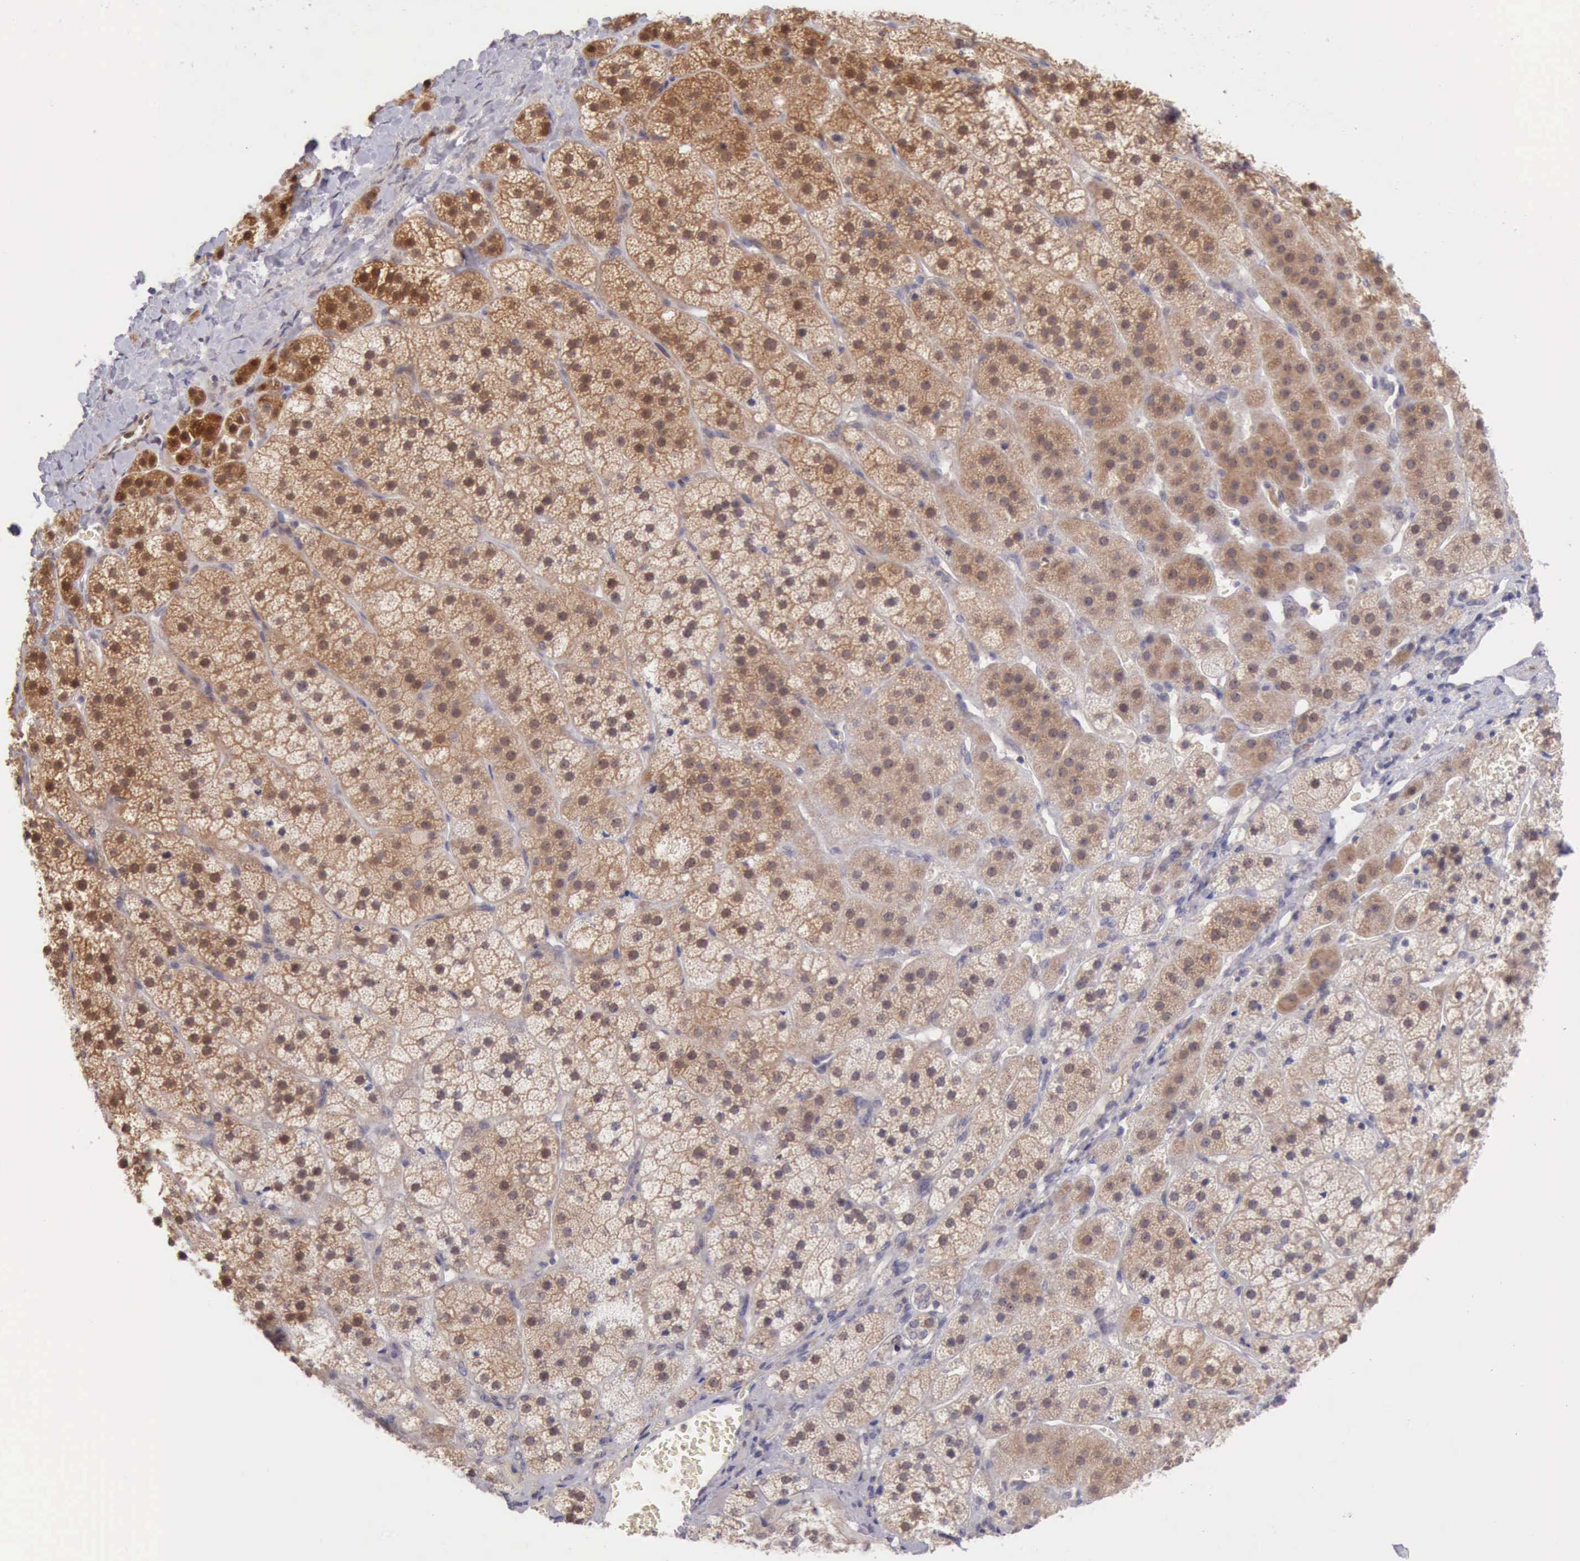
{"staining": {"intensity": "moderate", "quantity": ">75%", "location": "cytoplasmic/membranous,nuclear"}, "tissue": "adrenal gland", "cell_type": "Glandular cells", "image_type": "normal", "snomed": [{"axis": "morphology", "description": "Normal tissue, NOS"}, {"axis": "topography", "description": "Adrenal gland"}], "caption": "Protein expression analysis of normal adrenal gland reveals moderate cytoplasmic/membranous,nuclear expression in about >75% of glandular cells.", "gene": "DNAJB7", "patient": {"sex": "female", "age": 44}}